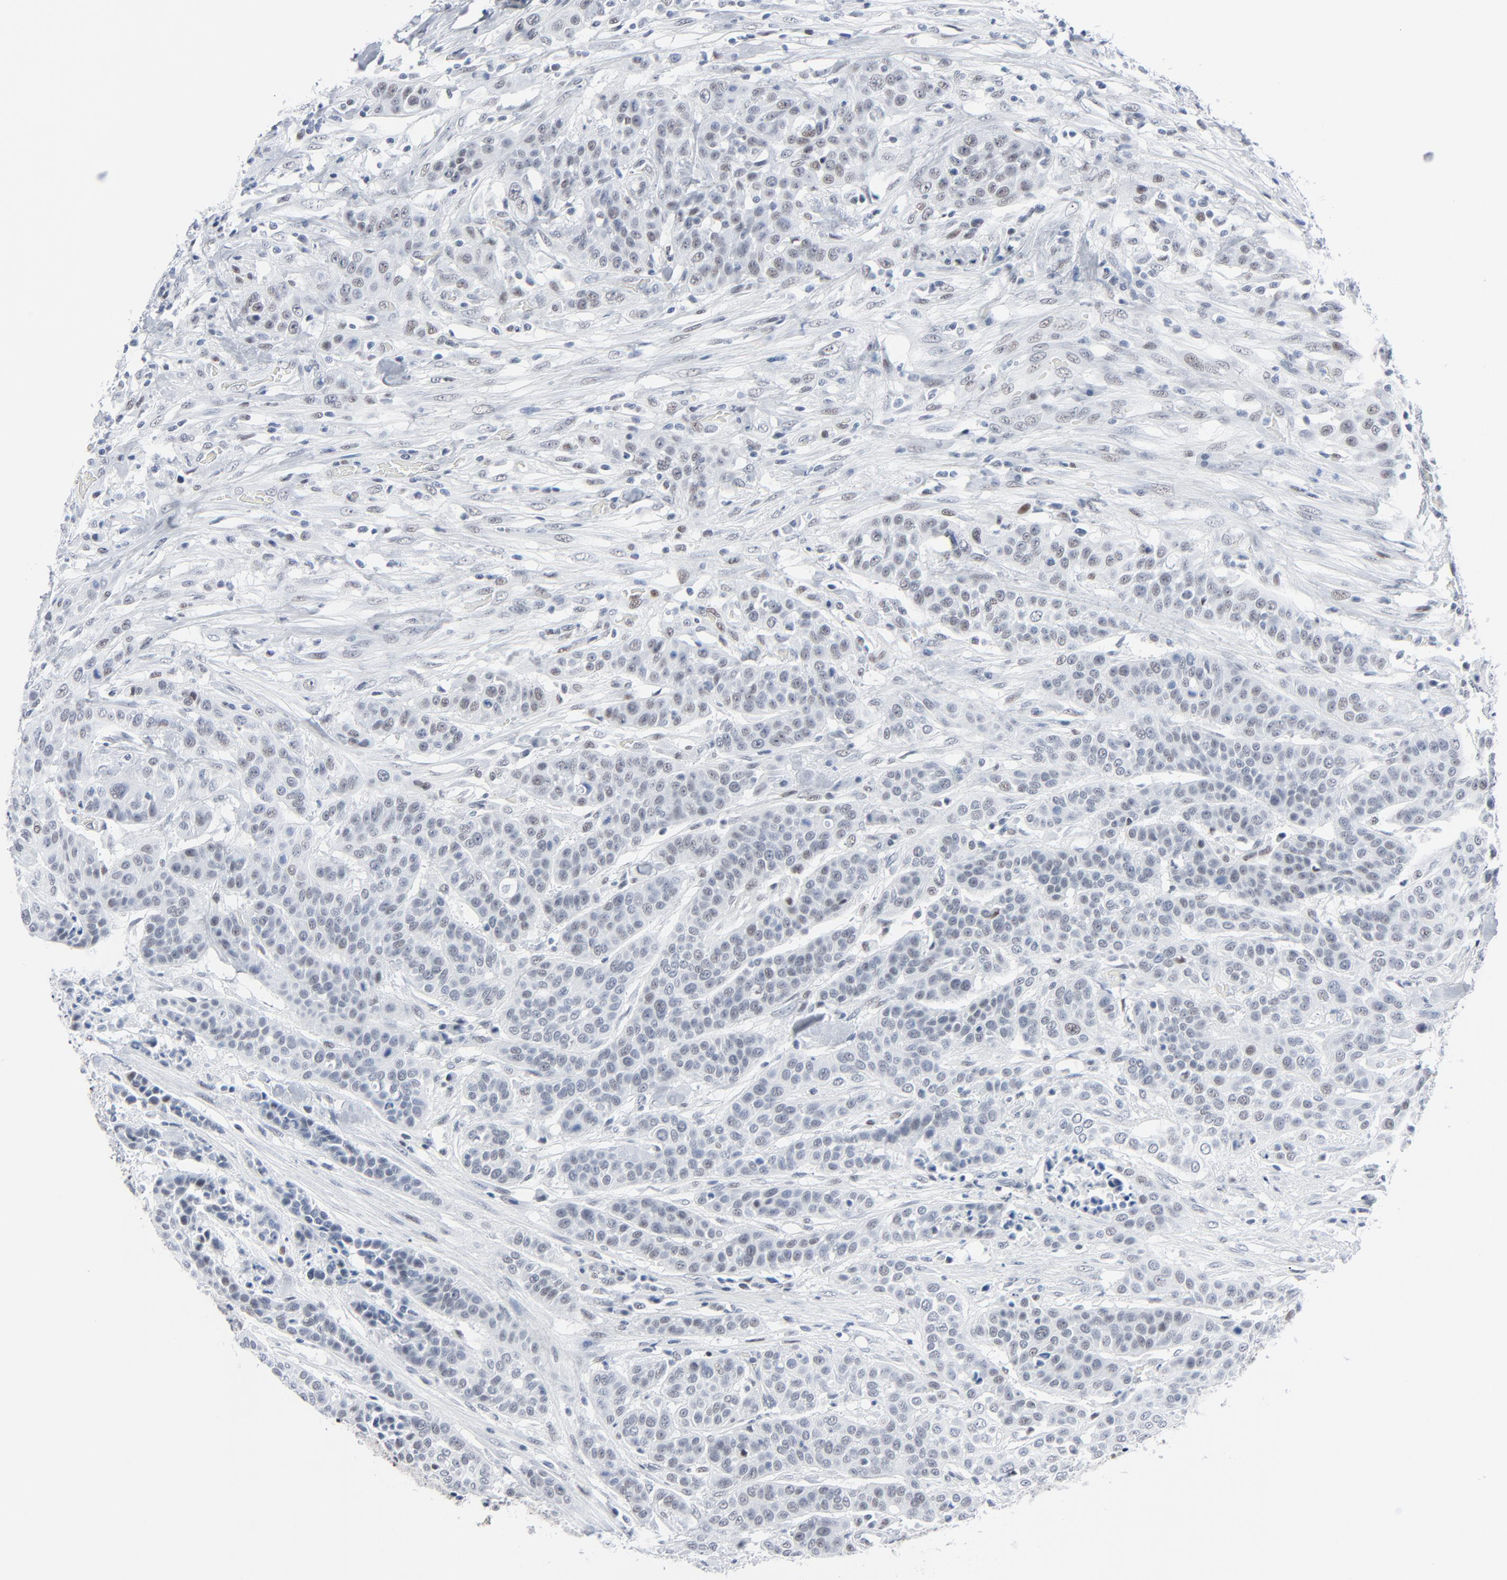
{"staining": {"intensity": "weak", "quantity": "<25%", "location": "nuclear"}, "tissue": "urothelial cancer", "cell_type": "Tumor cells", "image_type": "cancer", "snomed": [{"axis": "morphology", "description": "Urothelial carcinoma, High grade"}, {"axis": "topography", "description": "Urinary bladder"}], "caption": "Immunohistochemical staining of human high-grade urothelial carcinoma demonstrates no significant positivity in tumor cells.", "gene": "SIRT1", "patient": {"sex": "male", "age": 74}}